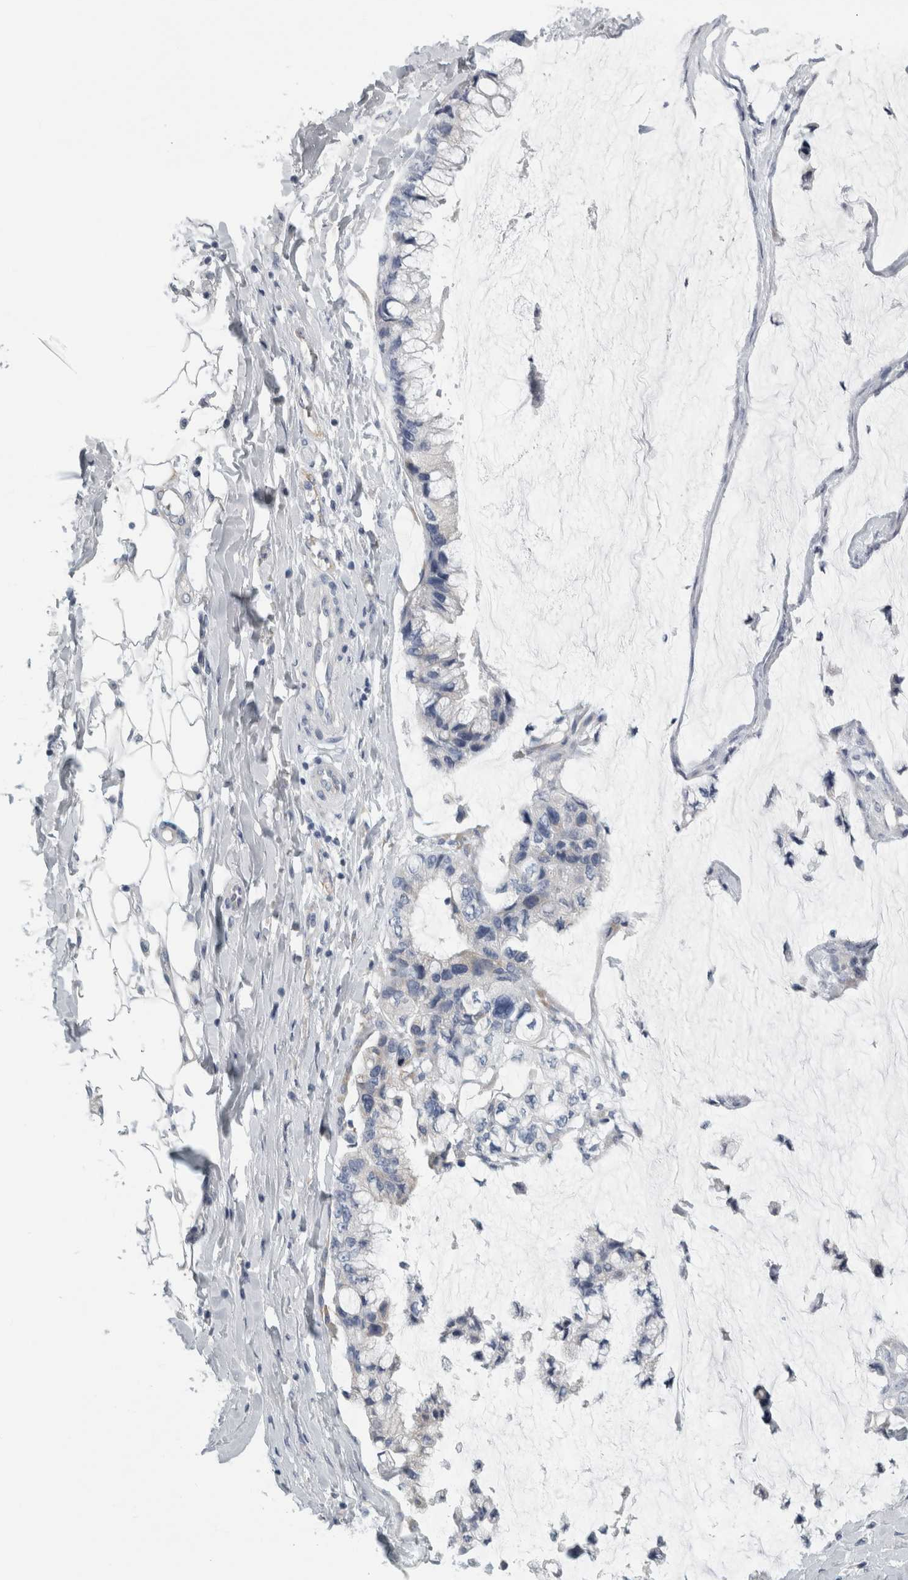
{"staining": {"intensity": "negative", "quantity": "none", "location": "none"}, "tissue": "ovarian cancer", "cell_type": "Tumor cells", "image_type": "cancer", "snomed": [{"axis": "morphology", "description": "Cystadenocarcinoma, mucinous, NOS"}, {"axis": "topography", "description": "Ovary"}], "caption": "Immunohistochemical staining of human mucinous cystadenocarcinoma (ovarian) reveals no significant positivity in tumor cells.", "gene": "B3GNT3", "patient": {"sex": "female", "age": 39}}